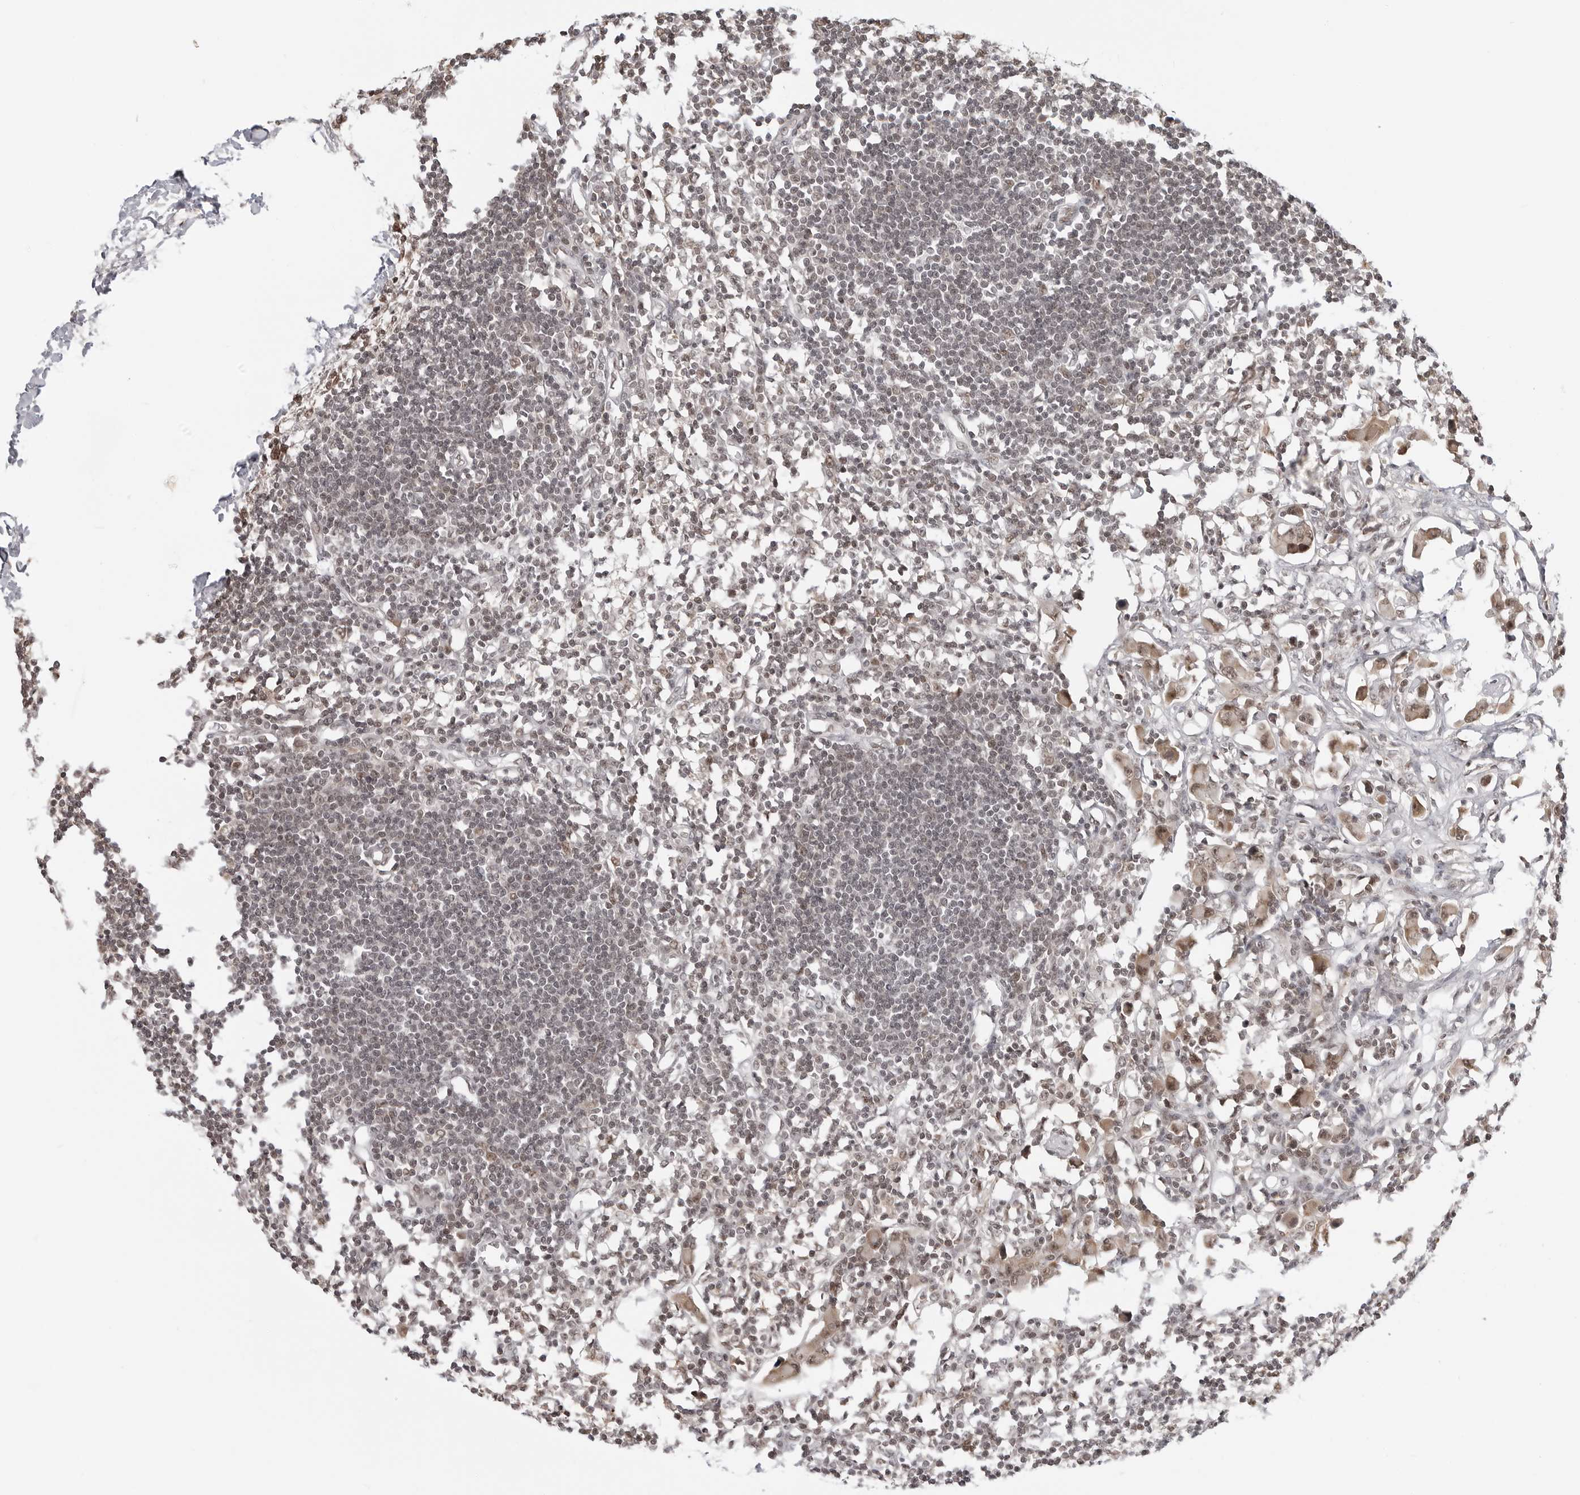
{"staining": {"intensity": "moderate", "quantity": ">75%", "location": "nuclear"}, "tissue": "lymph node", "cell_type": "Germinal center cells", "image_type": "normal", "snomed": [{"axis": "morphology", "description": "Normal tissue, NOS"}, {"axis": "morphology", "description": "Malignant melanoma, Metastatic site"}, {"axis": "topography", "description": "Lymph node"}], "caption": "Protein staining displays moderate nuclear staining in about >75% of germinal center cells in unremarkable lymph node.", "gene": "C8orf33", "patient": {"sex": "male", "age": 41}}